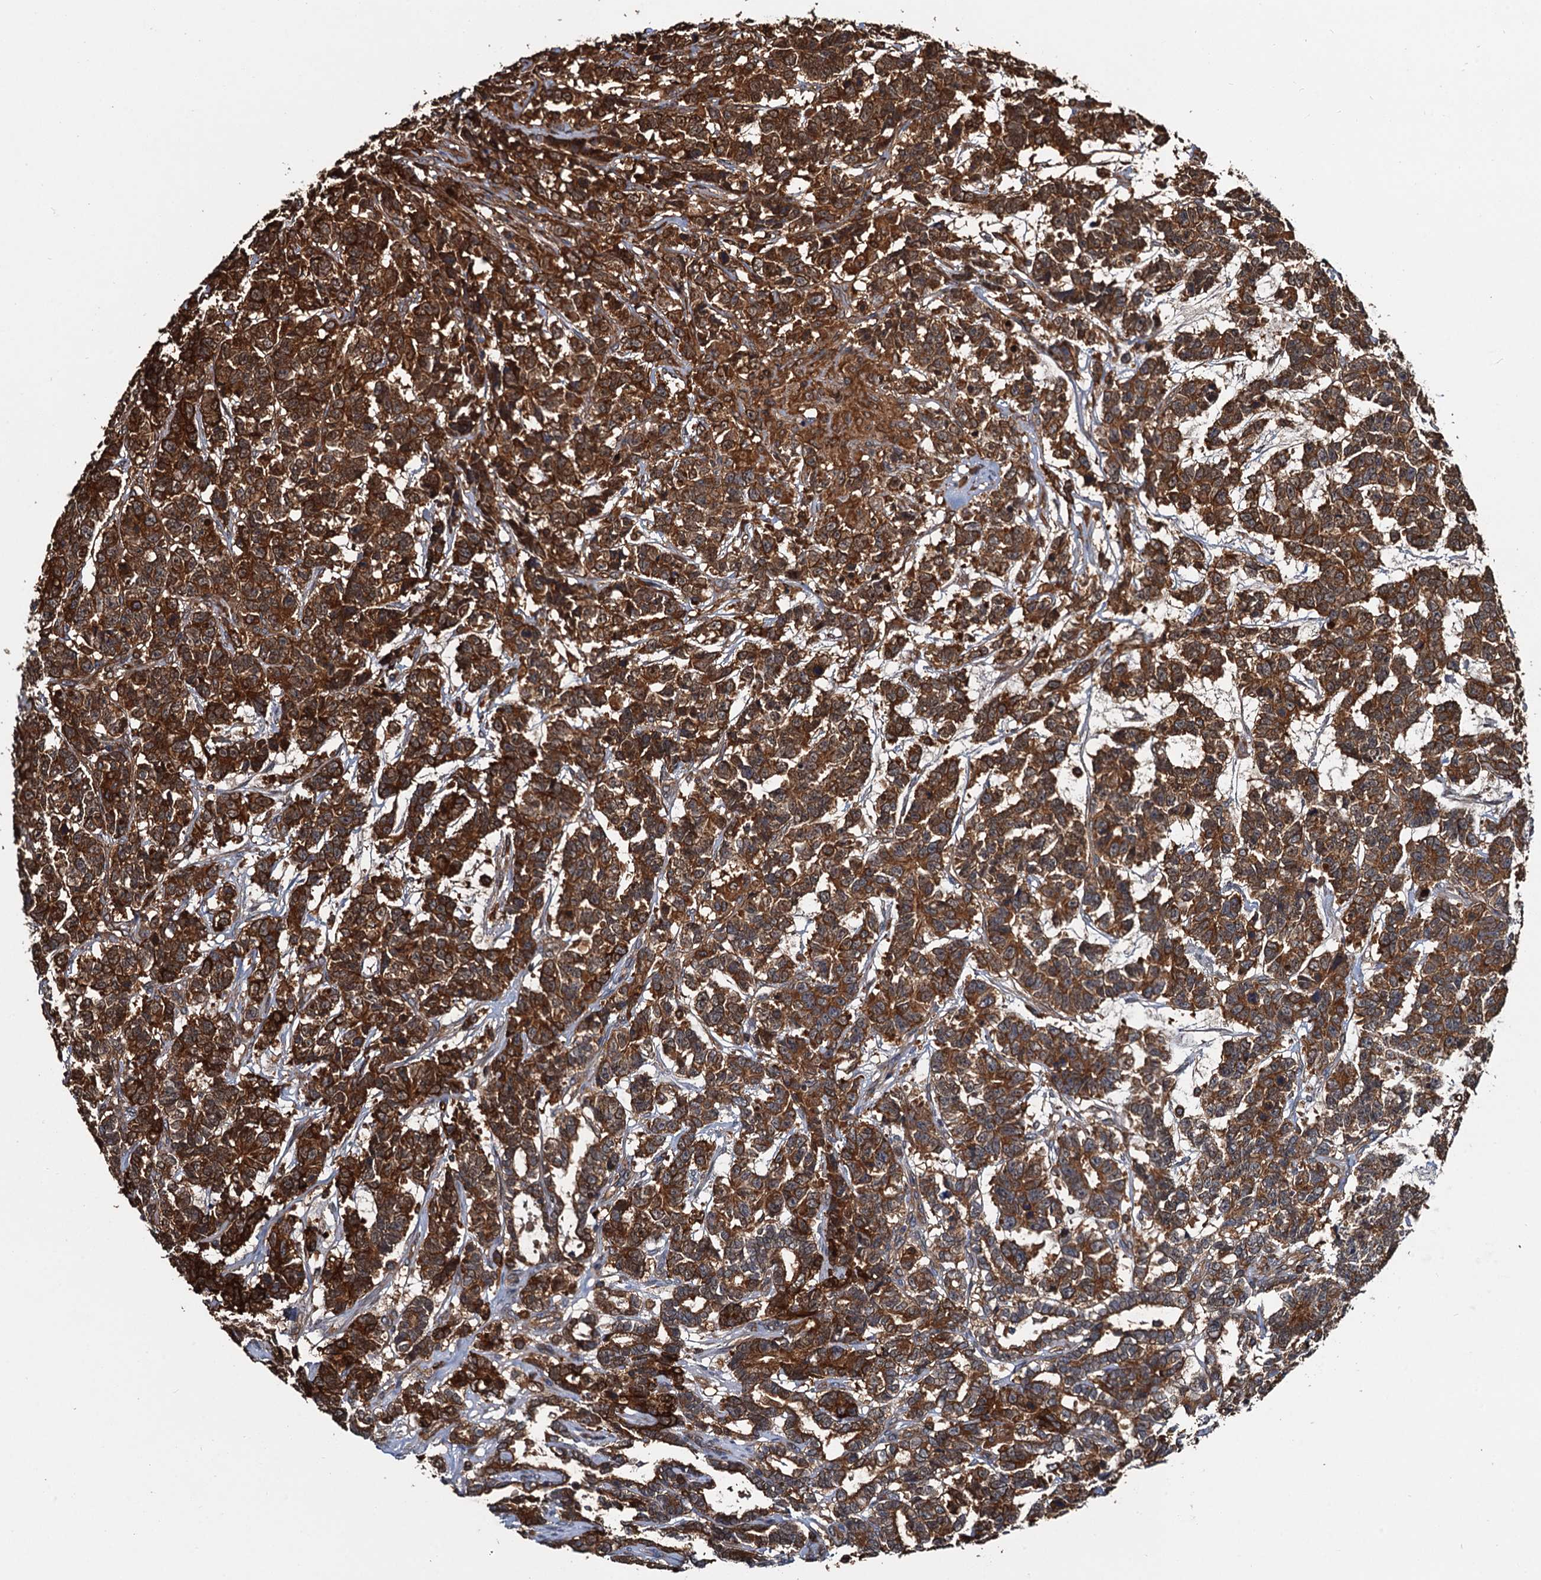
{"staining": {"intensity": "strong", "quantity": ">75%", "location": "cytoplasmic/membranous"}, "tissue": "testis cancer", "cell_type": "Tumor cells", "image_type": "cancer", "snomed": [{"axis": "morphology", "description": "Carcinoma, Embryonal, NOS"}, {"axis": "topography", "description": "Testis"}], "caption": "IHC of embryonal carcinoma (testis) exhibits high levels of strong cytoplasmic/membranous expression in about >75% of tumor cells. The staining was performed using DAB to visualize the protein expression in brown, while the nuclei were stained in blue with hematoxylin (Magnification: 20x).", "gene": "USP6NL", "patient": {"sex": "male", "age": 26}}